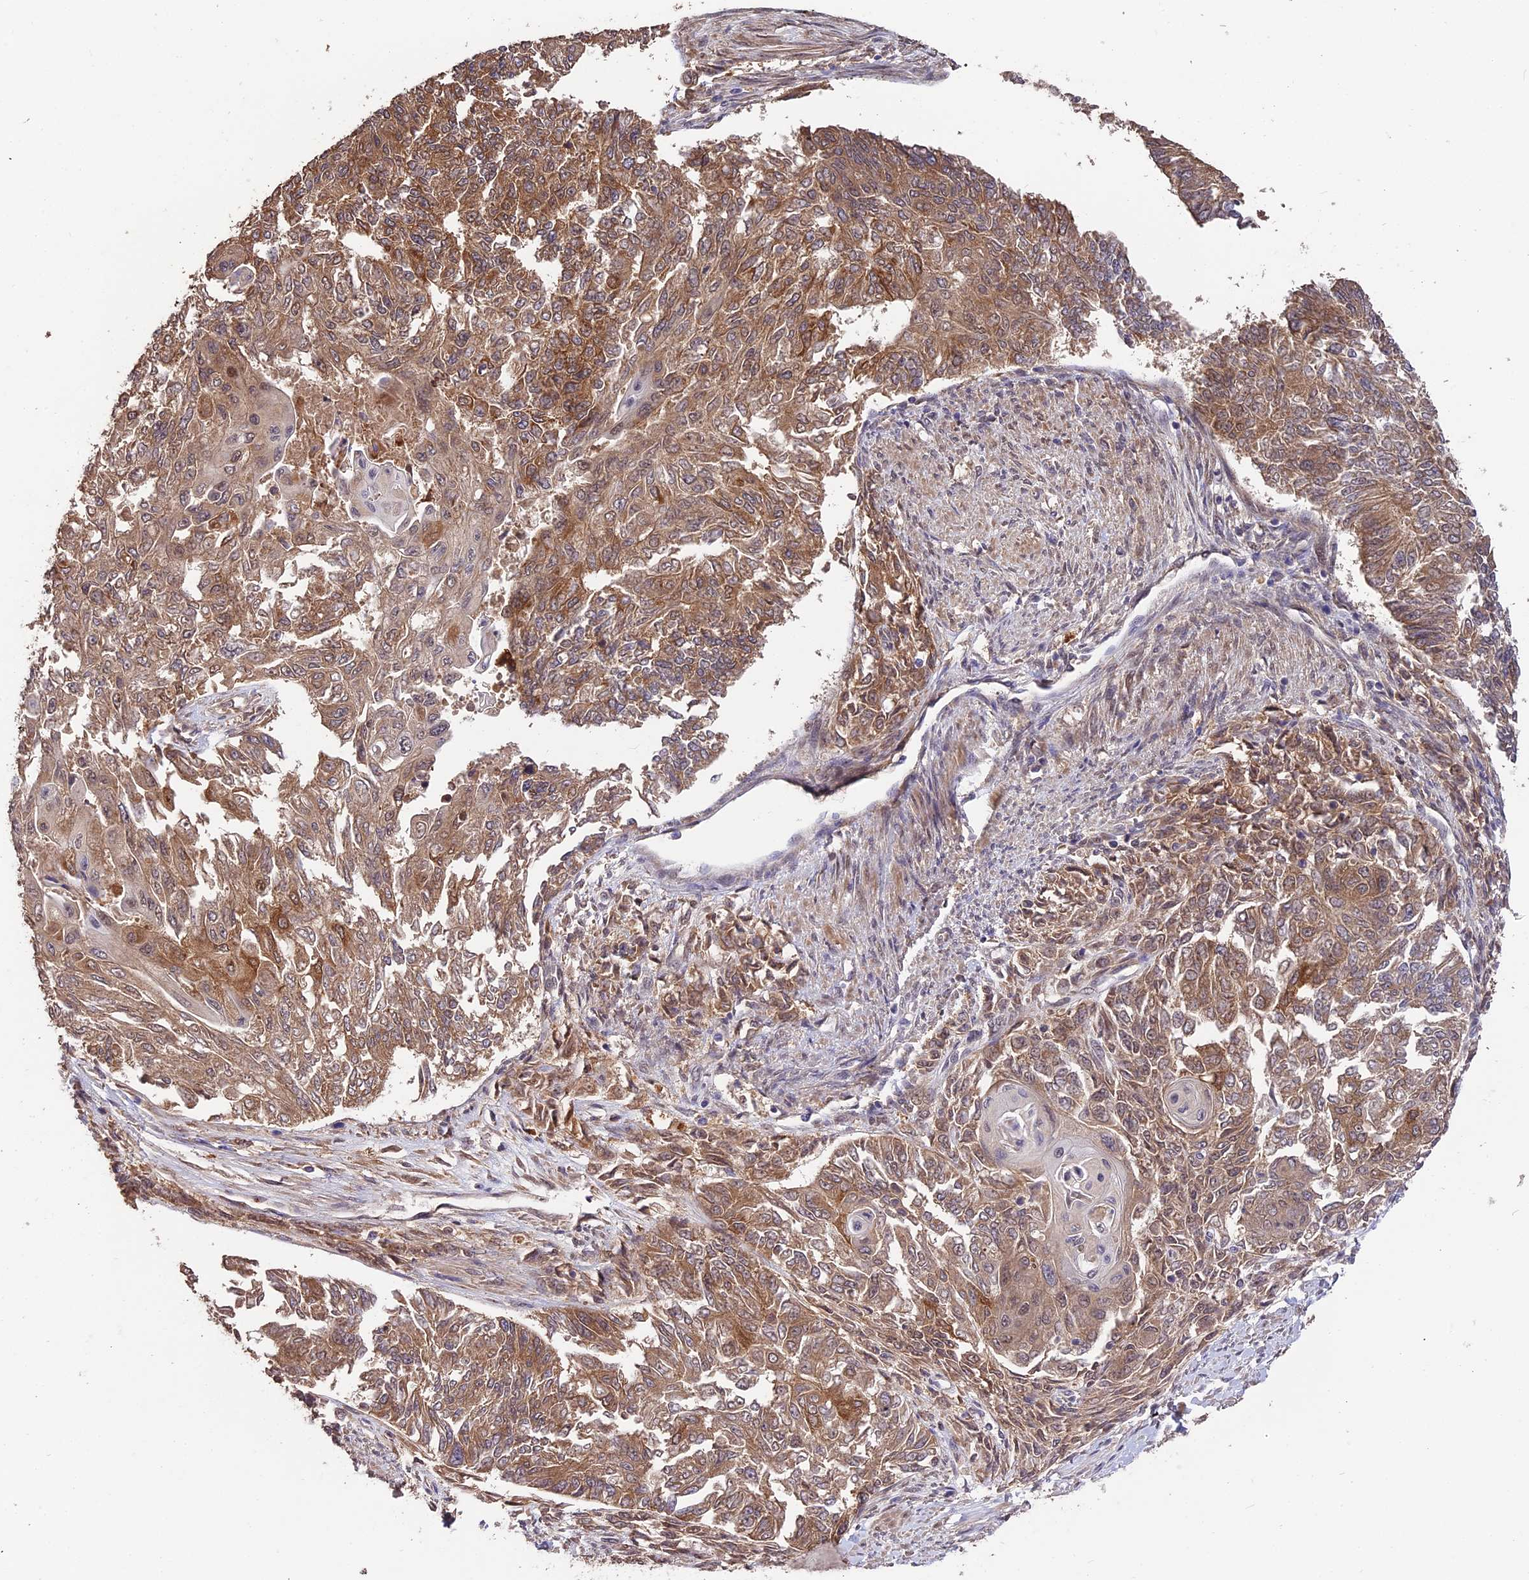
{"staining": {"intensity": "moderate", "quantity": ">75%", "location": "cytoplasmic/membranous"}, "tissue": "endometrial cancer", "cell_type": "Tumor cells", "image_type": "cancer", "snomed": [{"axis": "morphology", "description": "Adenocarcinoma, NOS"}, {"axis": "topography", "description": "Endometrium"}], "caption": "Immunohistochemistry (IHC) micrograph of human endometrial adenocarcinoma stained for a protein (brown), which demonstrates medium levels of moderate cytoplasmic/membranous staining in about >75% of tumor cells.", "gene": "TRMT1", "patient": {"sex": "female", "age": 32}}